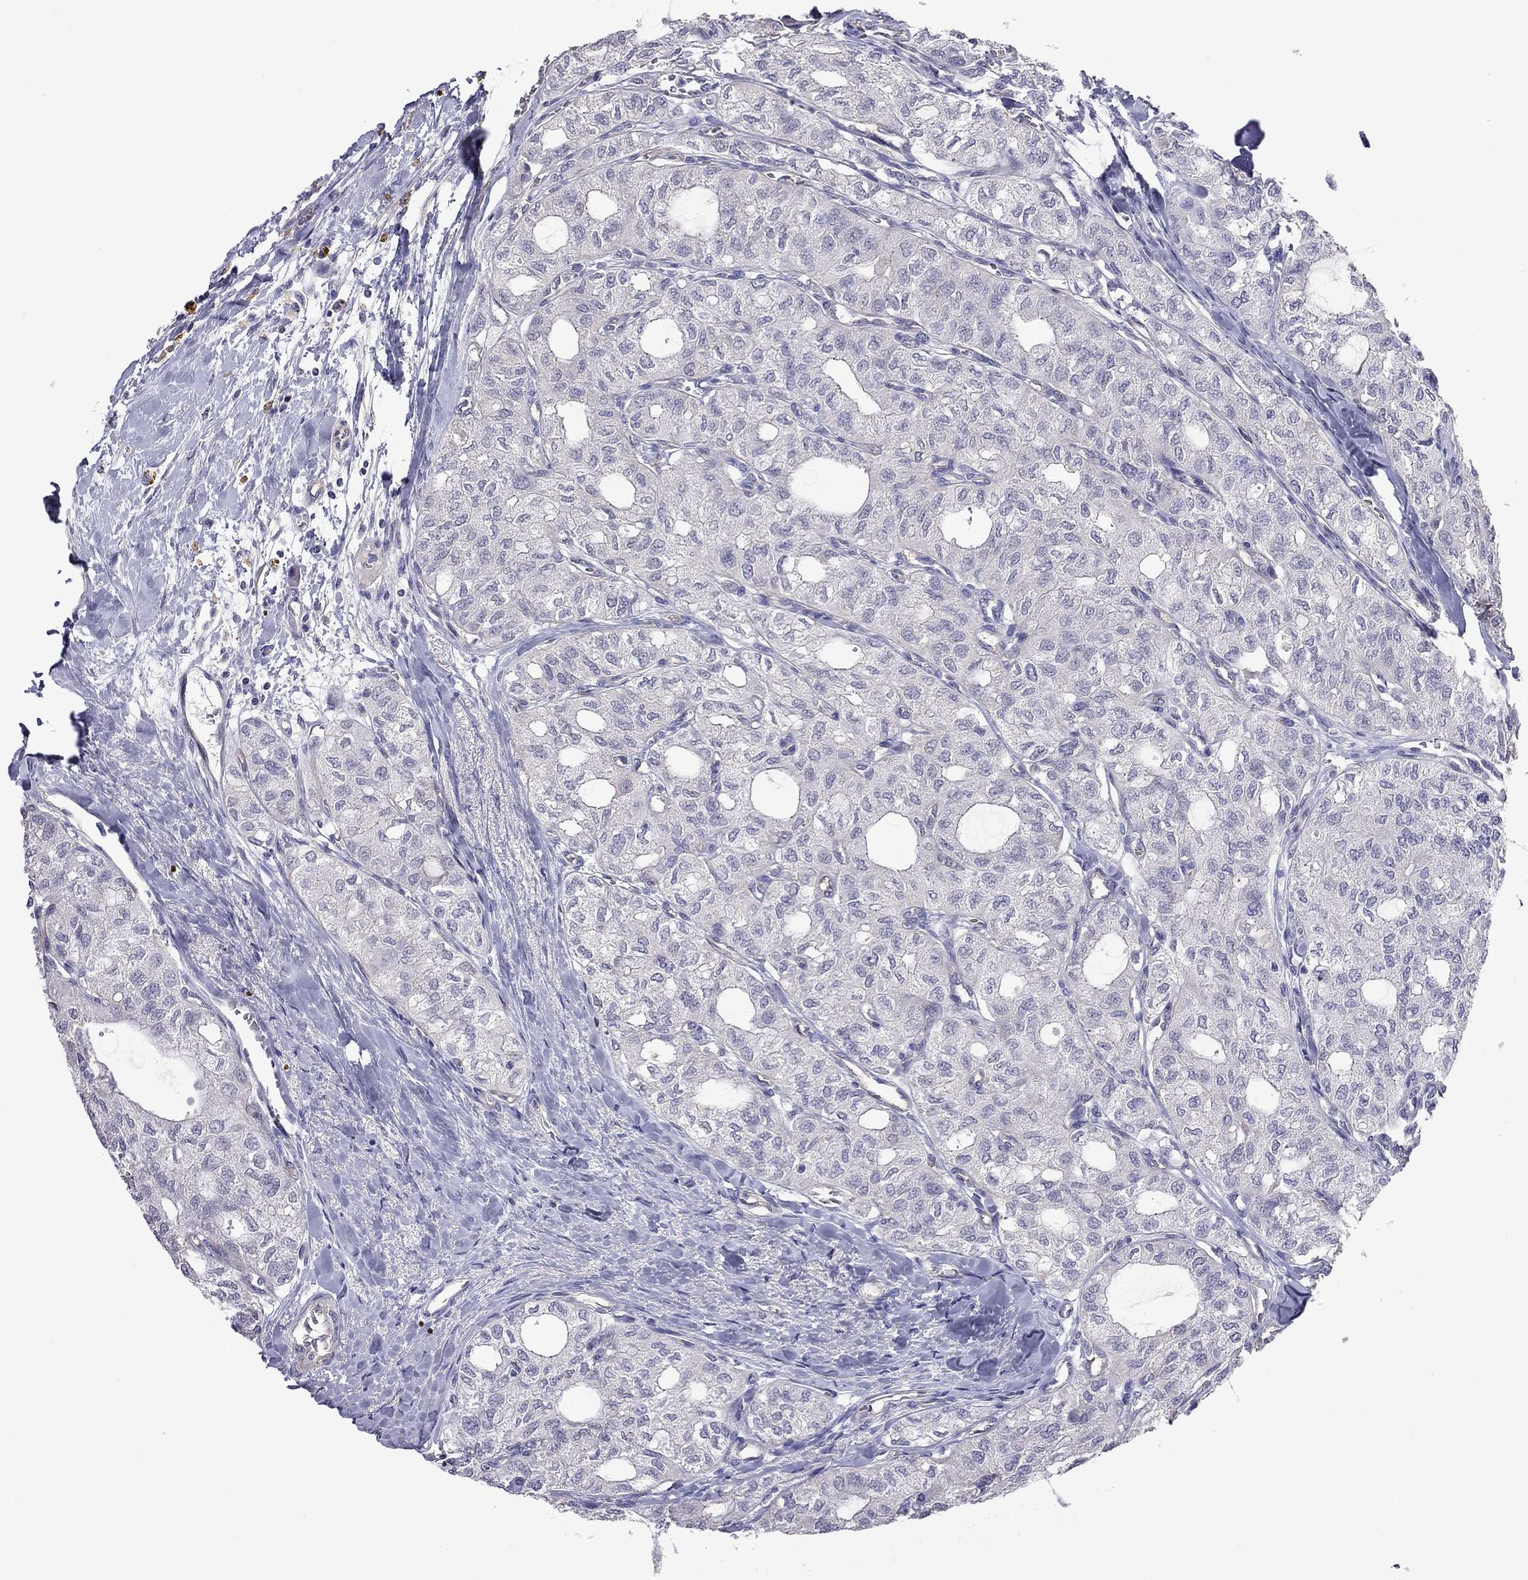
{"staining": {"intensity": "negative", "quantity": "none", "location": "none"}, "tissue": "thyroid cancer", "cell_type": "Tumor cells", "image_type": "cancer", "snomed": [{"axis": "morphology", "description": "Follicular adenoma carcinoma, NOS"}, {"axis": "topography", "description": "Thyroid gland"}], "caption": "The photomicrograph exhibits no staining of tumor cells in thyroid cancer.", "gene": "FEZ1", "patient": {"sex": "male", "age": 75}}